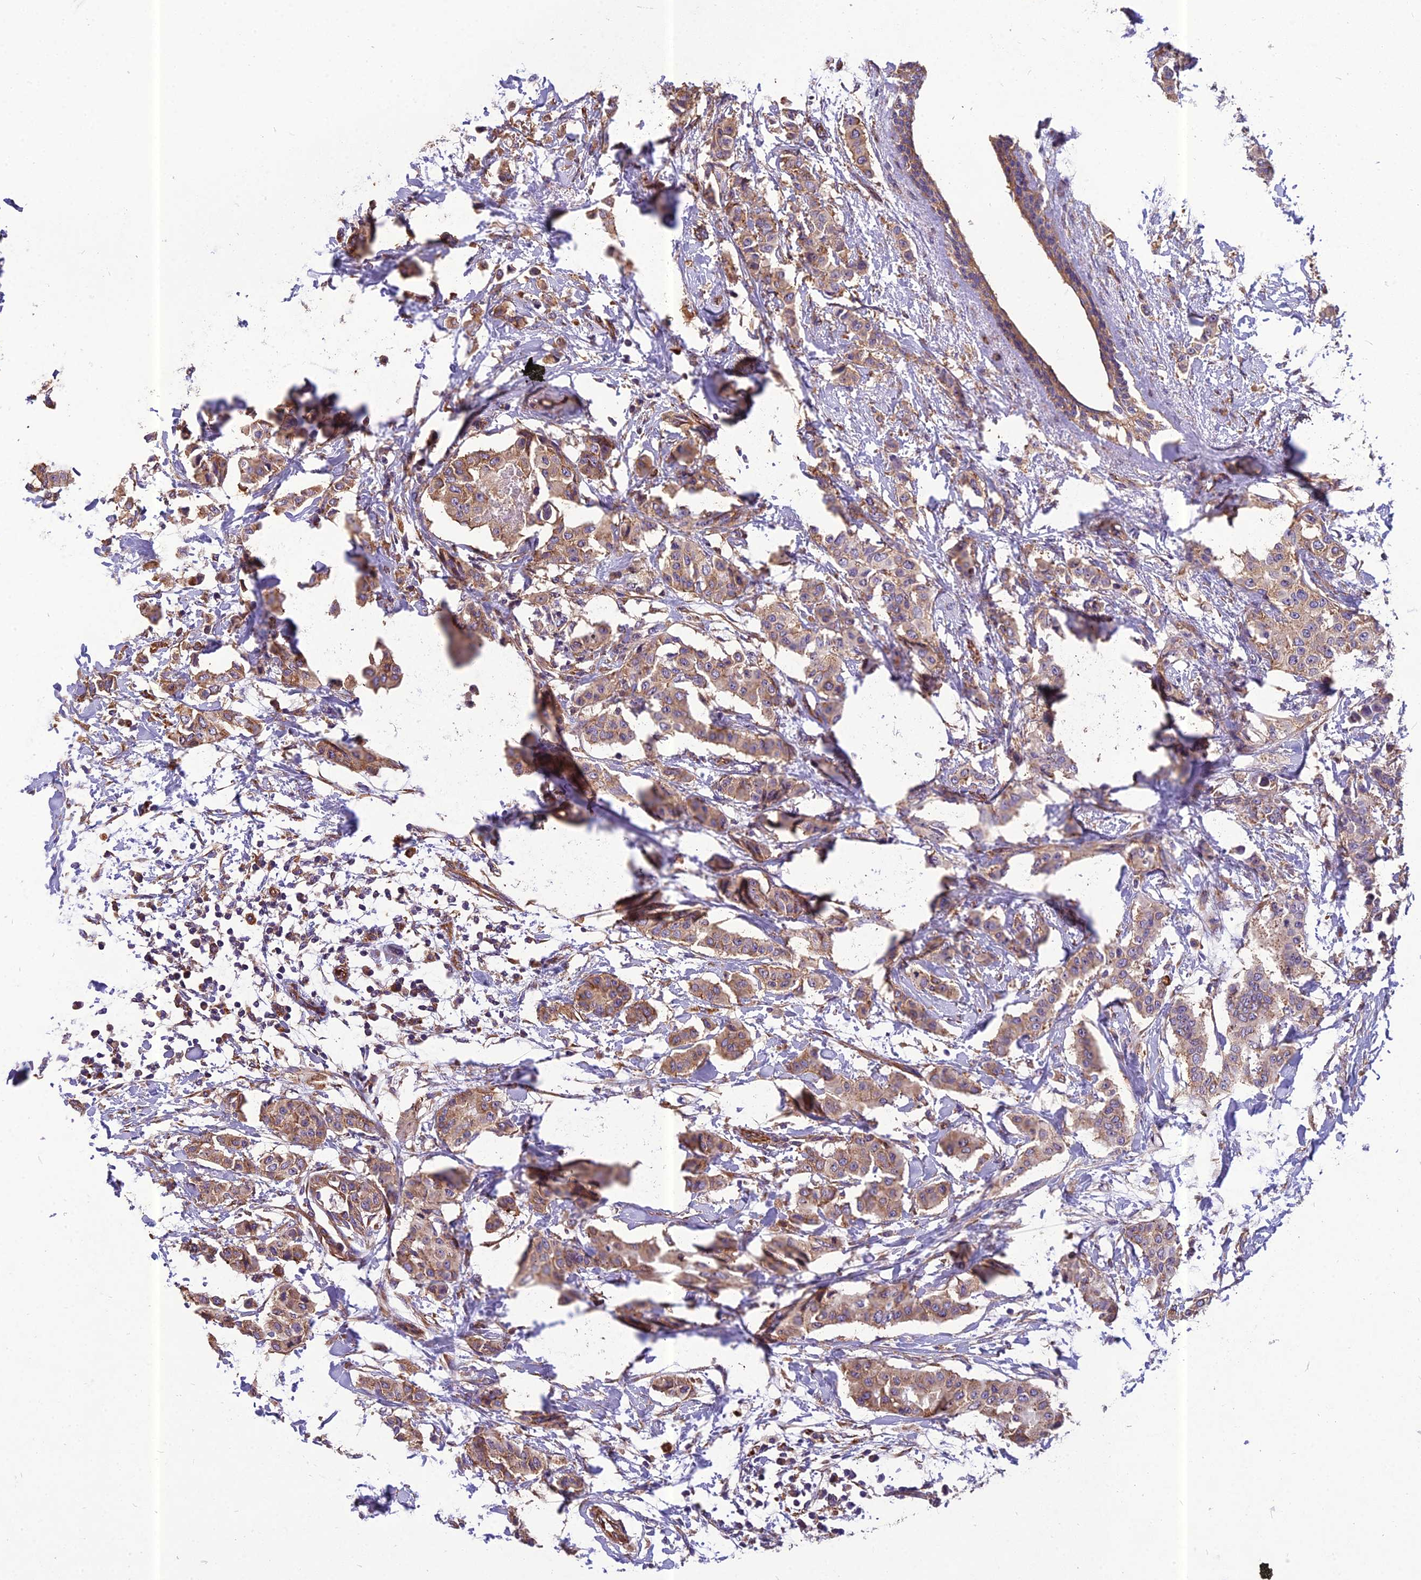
{"staining": {"intensity": "moderate", "quantity": ">75%", "location": "cytoplasmic/membranous"}, "tissue": "breast cancer", "cell_type": "Tumor cells", "image_type": "cancer", "snomed": [{"axis": "morphology", "description": "Duct carcinoma"}, {"axis": "topography", "description": "Breast"}], "caption": "About >75% of tumor cells in breast cancer (invasive ductal carcinoma) demonstrate moderate cytoplasmic/membranous protein staining as visualized by brown immunohistochemical staining.", "gene": "SPDL1", "patient": {"sex": "female", "age": 40}}